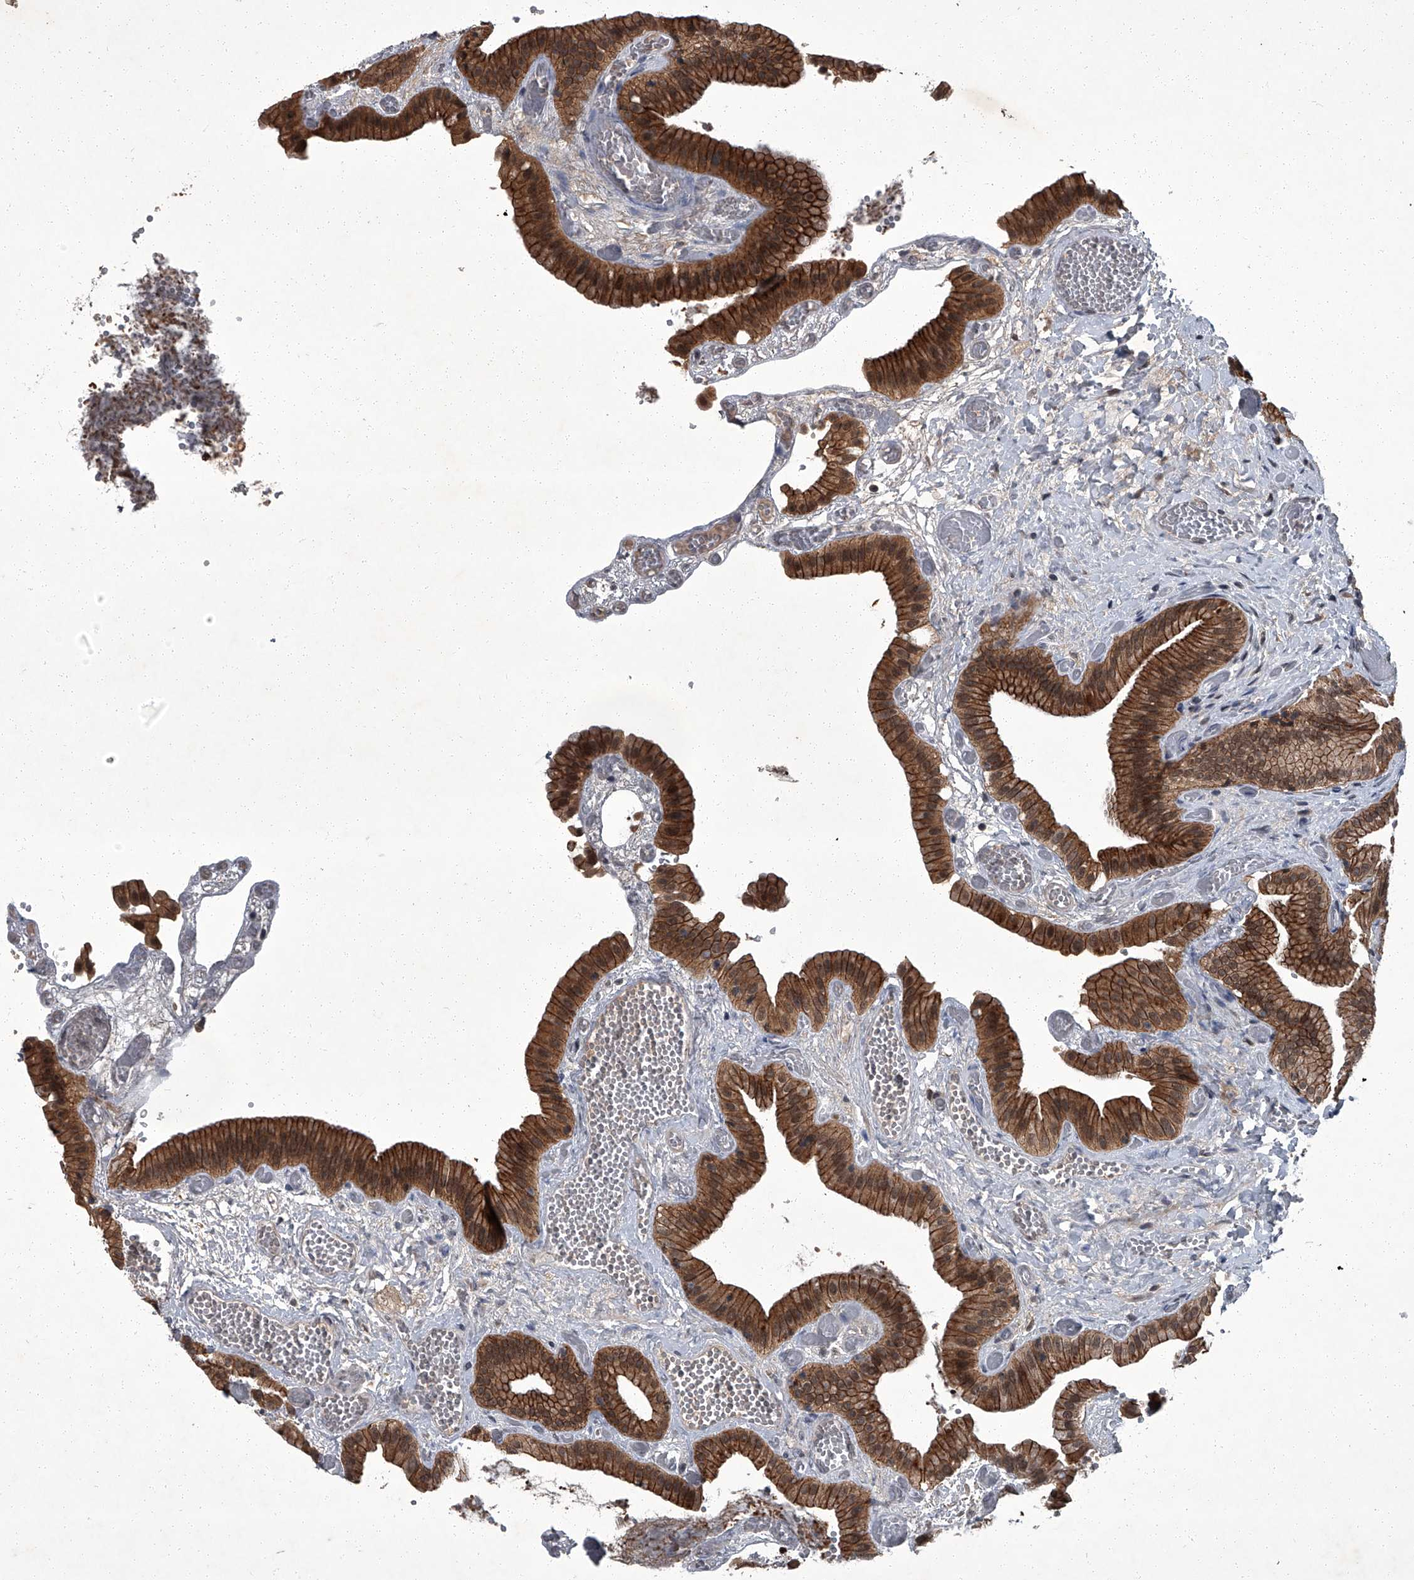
{"staining": {"intensity": "moderate", "quantity": ">75%", "location": "cytoplasmic/membranous,nuclear"}, "tissue": "gallbladder", "cell_type": "Glandular cells", "image_type": "normal", "snomed": [{"axis": "morphology", "description": "Normal tissue, NOS"}, {"axis": "topography", "description": "Gallbladder"}], "caption": "The micrograph reveals staining of unremarkable gallbladder, revealing moderate cytoplasmic/membranous,nuclear protein expression (brown color) within glandular cells.", "gene": "ZNF518B", "patient": {"sex": "female", "age": 64}}